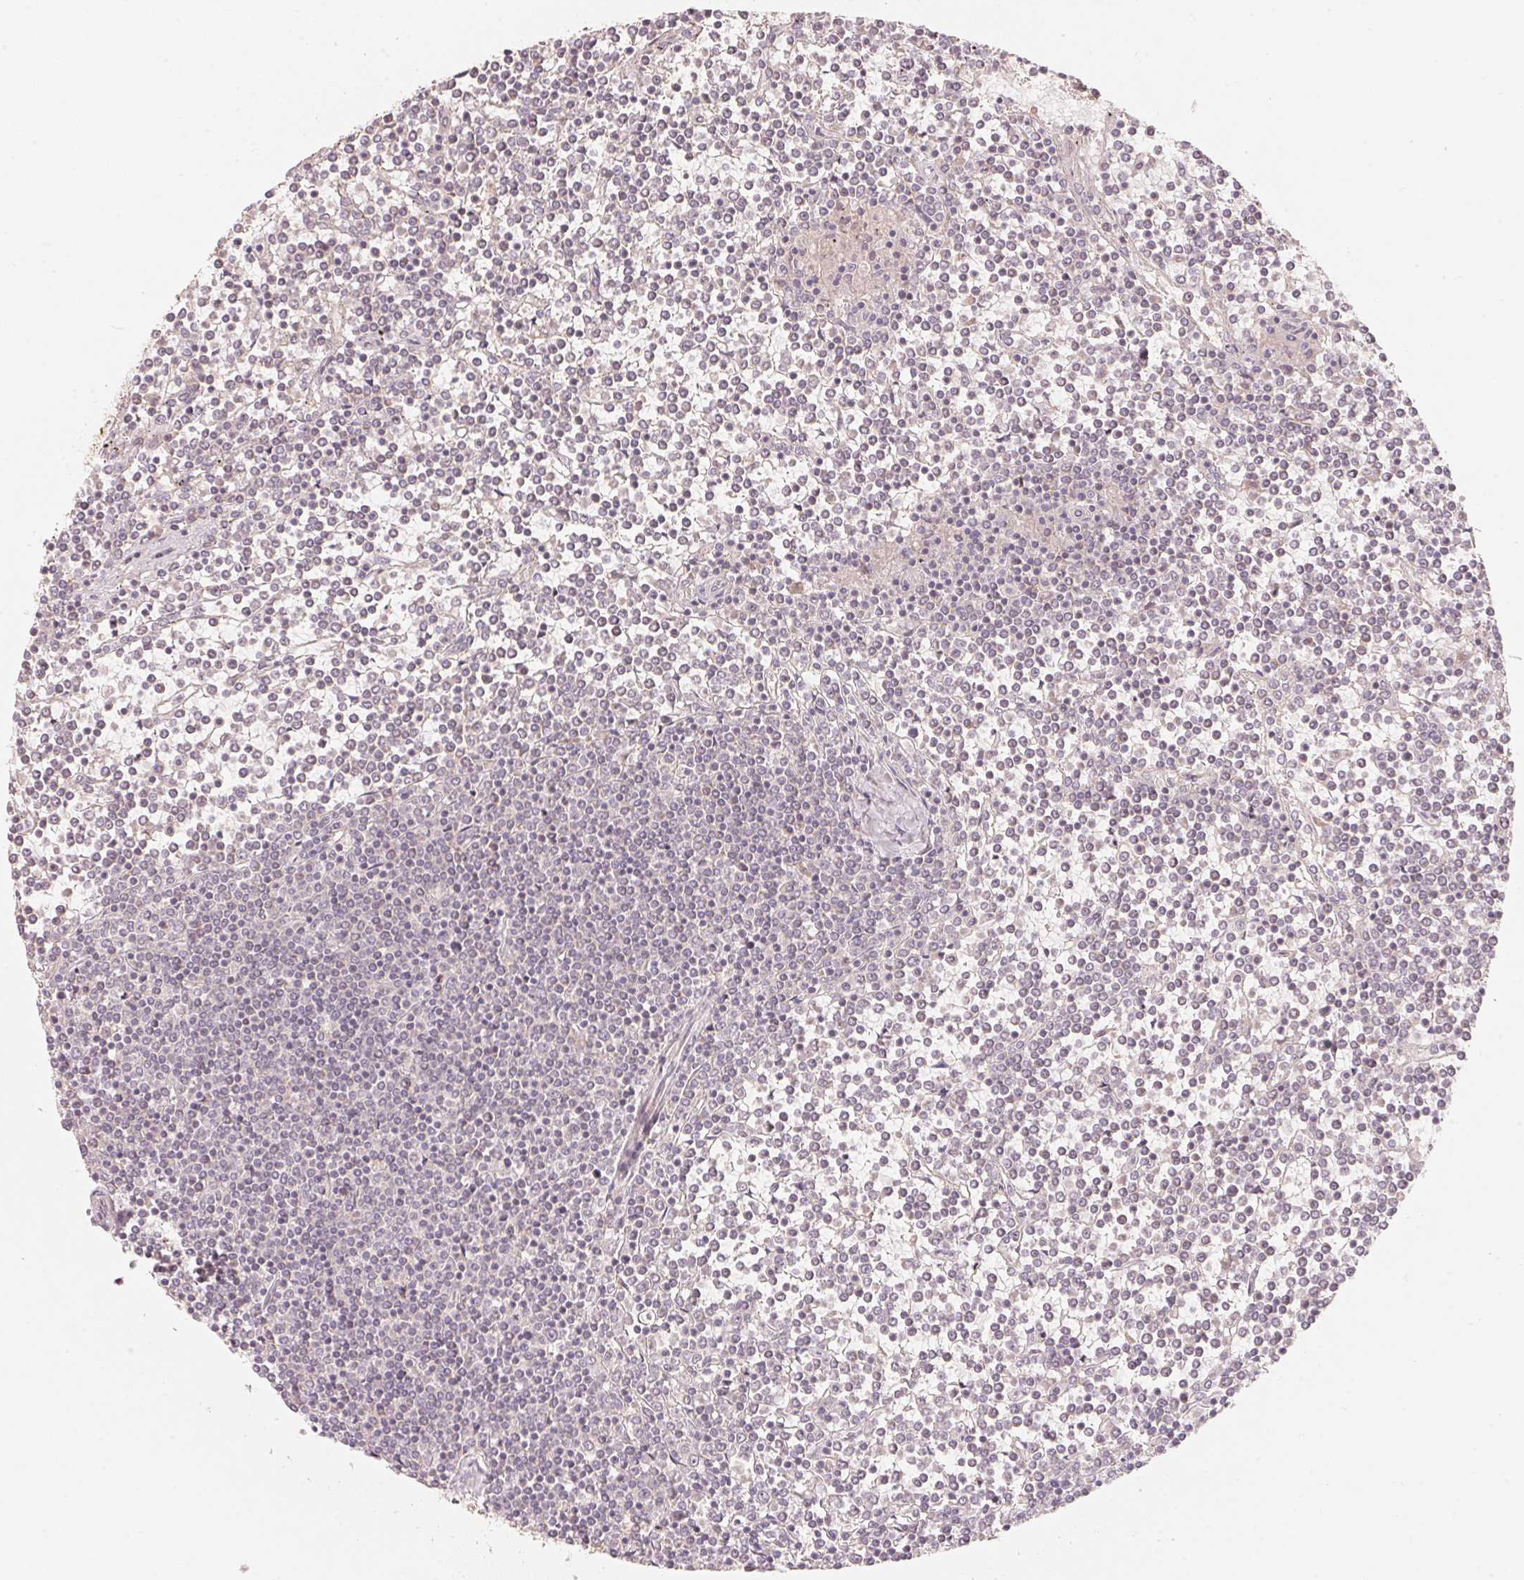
{"staining": {"intensity": "negative", "quantity": "none", "location": "none"}, "tissue": "lymphoma", "cell_type": "Tumor cells", "image_type": "cancer", "snomed": [{"axis": "morphology", "description": "Malignant lymphoma, non-Hodgkin's type, Low grade"}, {"axis": "topography", "description": "Spleen"}], "caption": "The immunohistochemistry (IHC) image has no significant positivity in tumor cells of low-grade malignant lymphoma, non-Hodgkin's type tissue. (Brightfield microscopy of DAB immunohistochemistry (IHC) at high magnification).", "gene": "TP53AIP1", "patient": {"sex": "female", "age": 19}}